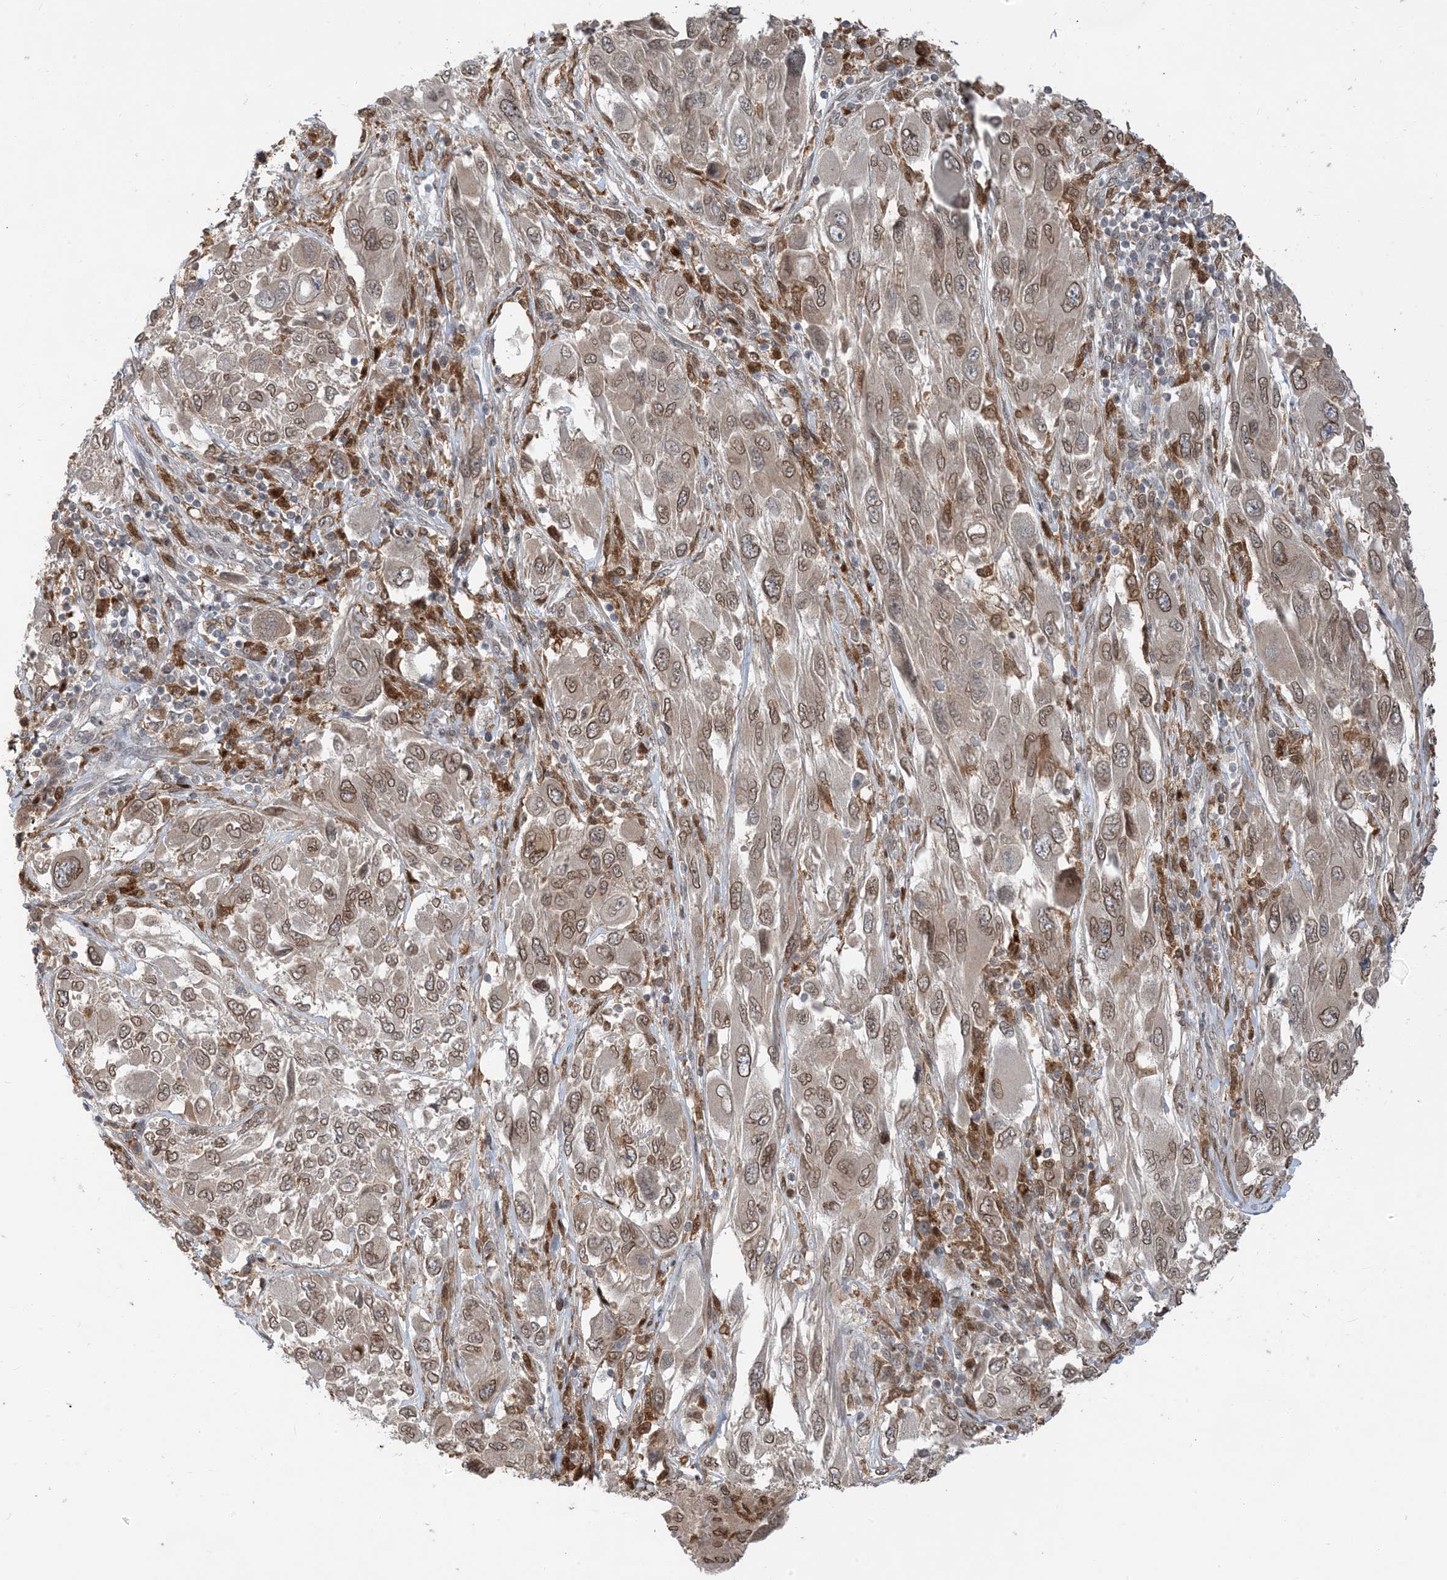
{"staining": {"intensity": "weak", "quantity": ">75%", "location": "cytoplasmic/membranous,nuclear"}, "tissue": "melanoma", "cell_type": "Tumor cells", "image_type": "cancer", "snomed": [{"axis": "morphology", "description": "Malignant melanoma, NOS"}, {"axis": "topography", "description": "Skin"}], "caption": "Protein expression by IHC exhibits weak cytoplasmic/membranous and nuclear positivity in approximately >75% of tumor cells in malignant melanoma. Immunohistochemistry stains the protein of interest in brown and the nuclei are stained blue.", "gene": "NAGK", "patient": {"sex": "female", "age": 91}}